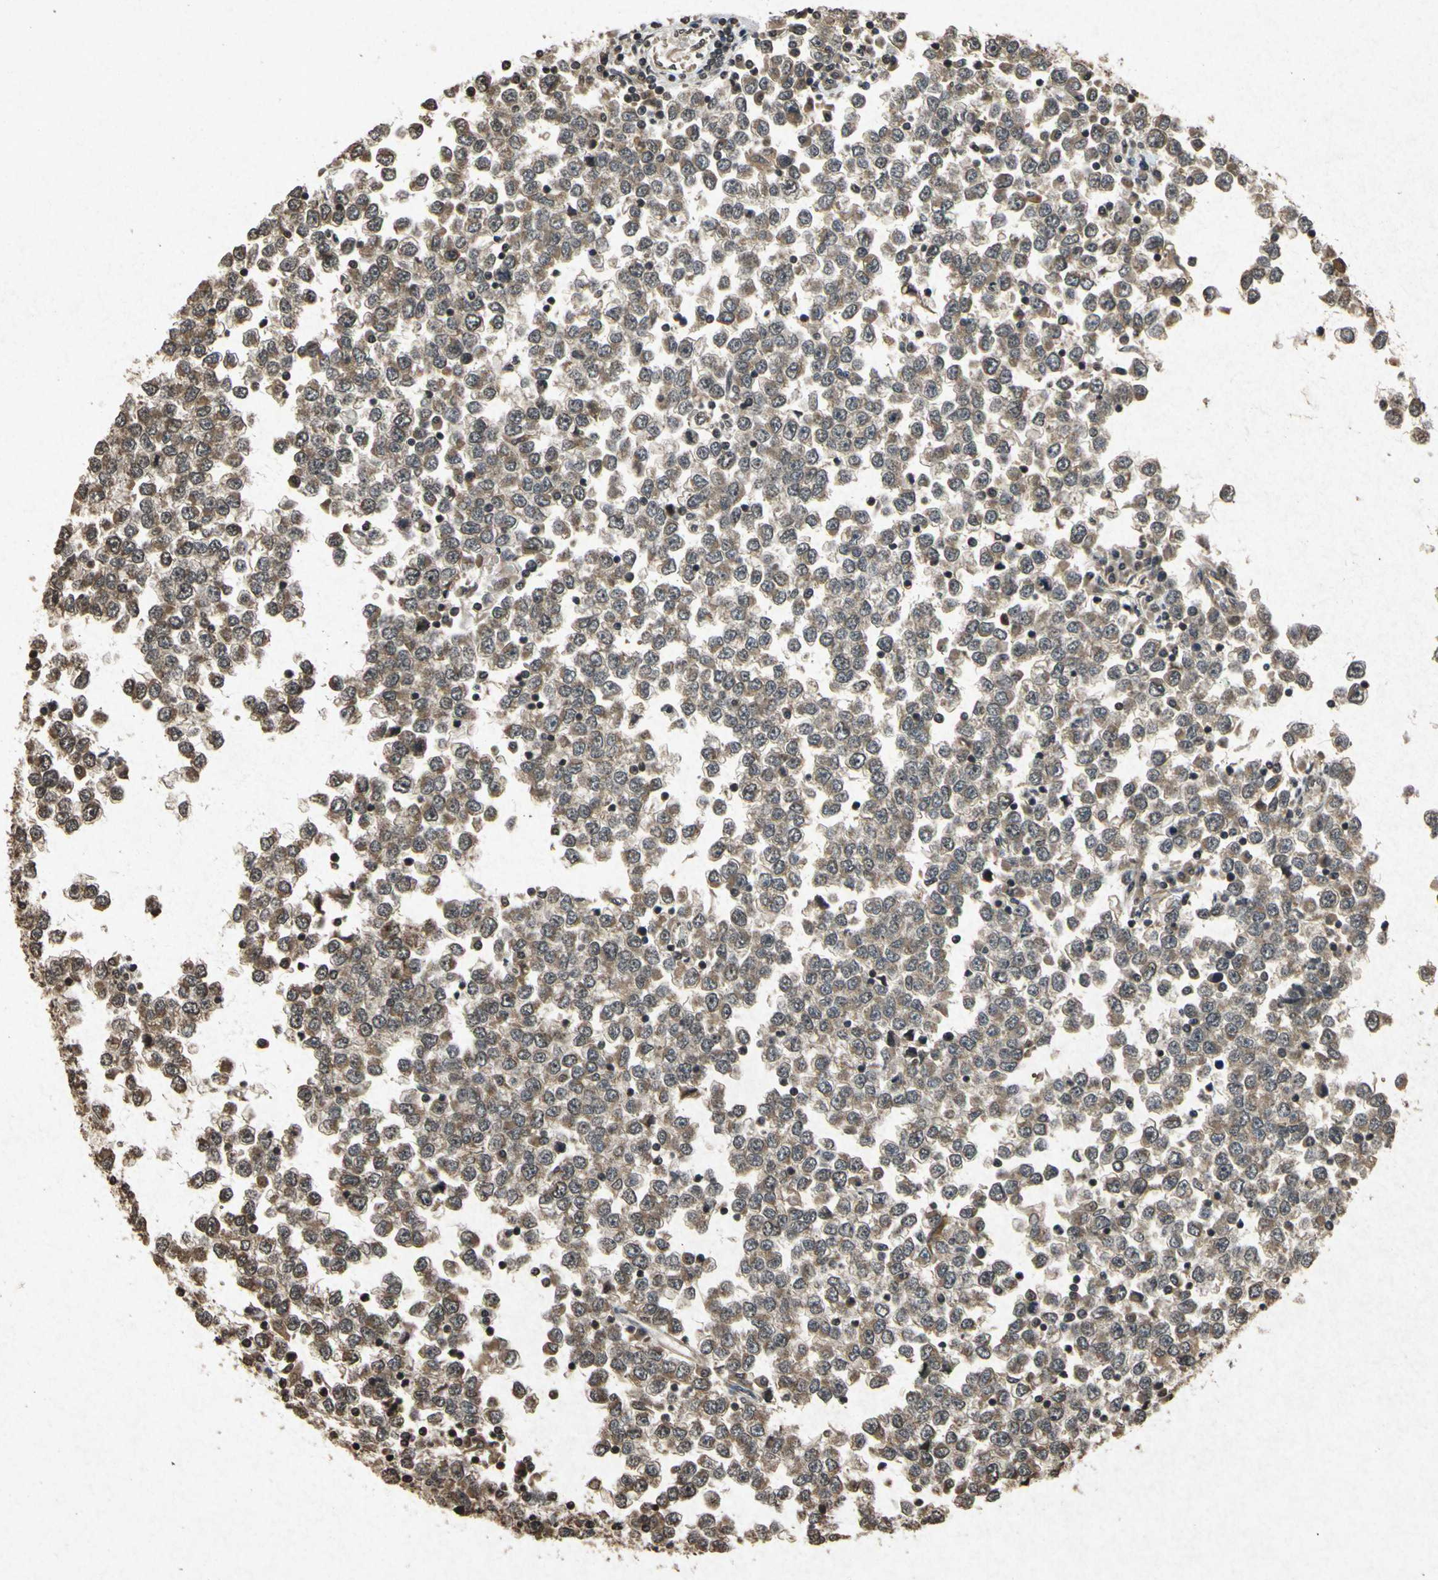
{"staining": {"intensity": "moderate", "quantity": ">75%", "location": "cytoplasmic/membranous"}, "tissue": "testis cancer", "cell_type": "Tumor cells", "image_type": "cancer", "snomed": [{"axis": "morphology", "description": "Seminoma, NOS"}, {"axis": "topography", "description": "Testis"}], "caption": "Immunohistochemistry staining of testis cancer (seminoma), which demonstrates medium levels of moderate cytoplasmic/membranous staining in about >75% of tumor cells indicating moderate cytoplasmic/membranous protein expression. The staining was performed using DAB (3,3'-diaminobenzidine) (brown) for protein detection and nuclei were counterstained in hematoxylin (blue).", "gene": "ATP6V1H", "patient": {"sex": "male", "age": 65}}